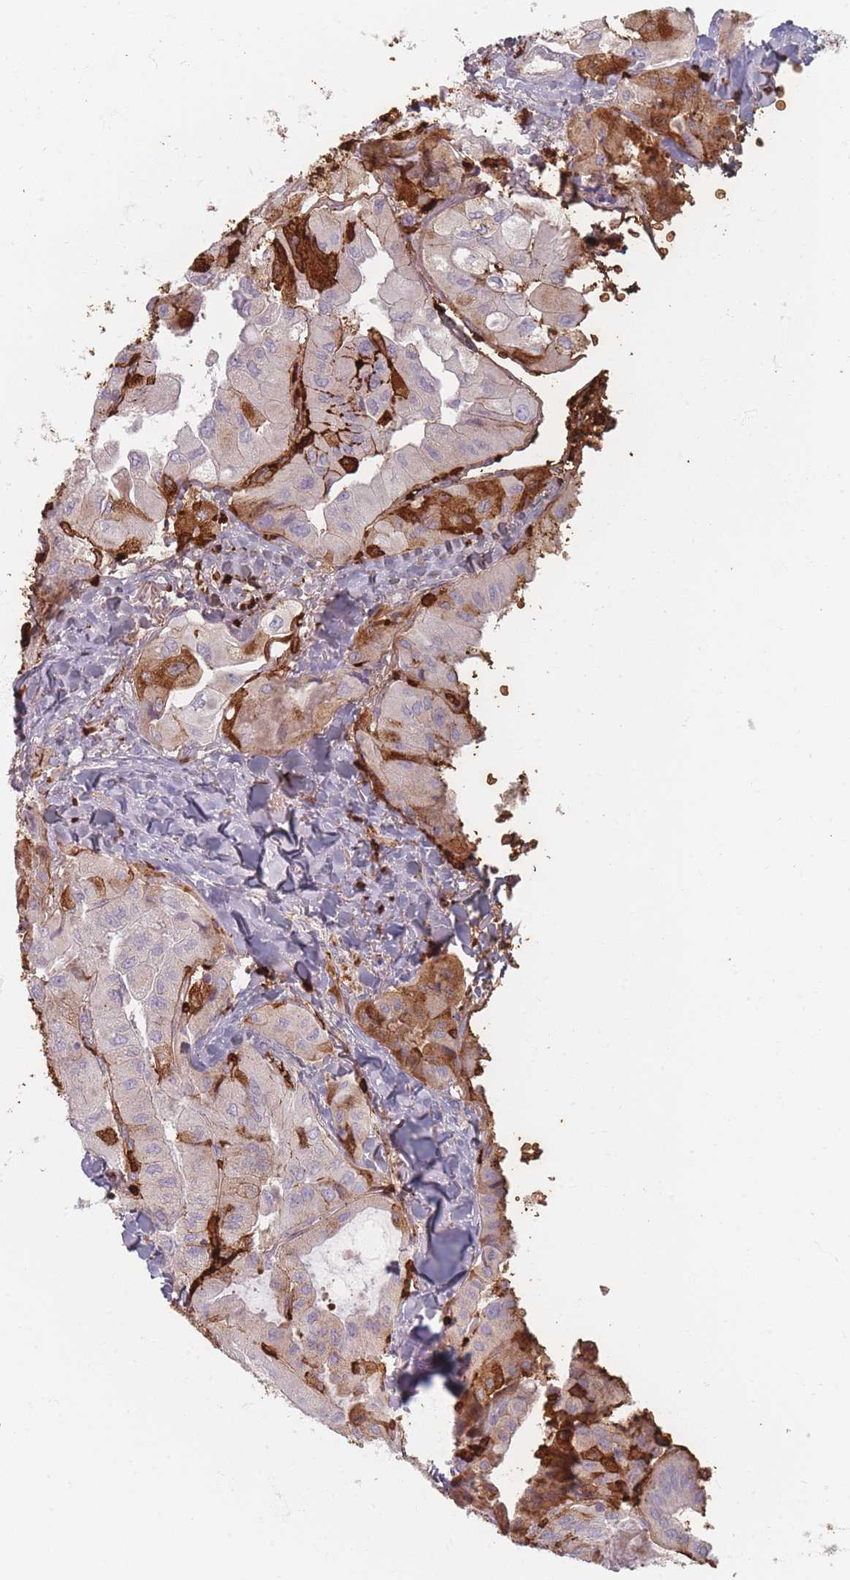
{"staining": {"intensity": "moderate", "quantity": "<25%", "location": "cytoplasmic/membranous"}, "tissue": "thyroid cancer", "cell_type": "Tumor cells", "image_type": "cancer", "snomed": [{"axis": "morphology", "description": "Normal tissue, NOS"}, {"axis": "morphology", "description": "Papillary adenocarcinoma, NOS"}, {"axis": "topography", "description": "Thyroid gland"}], "caption": "Thyroid cancer (papillary adenocarcinoma) stained with a brown dye reveals moderate cytoplasmic/membranous positive positivity in about <25% of tumor cells.", "gene": "SLC2A6", "patient": {"sex": "female", "age": 59}}